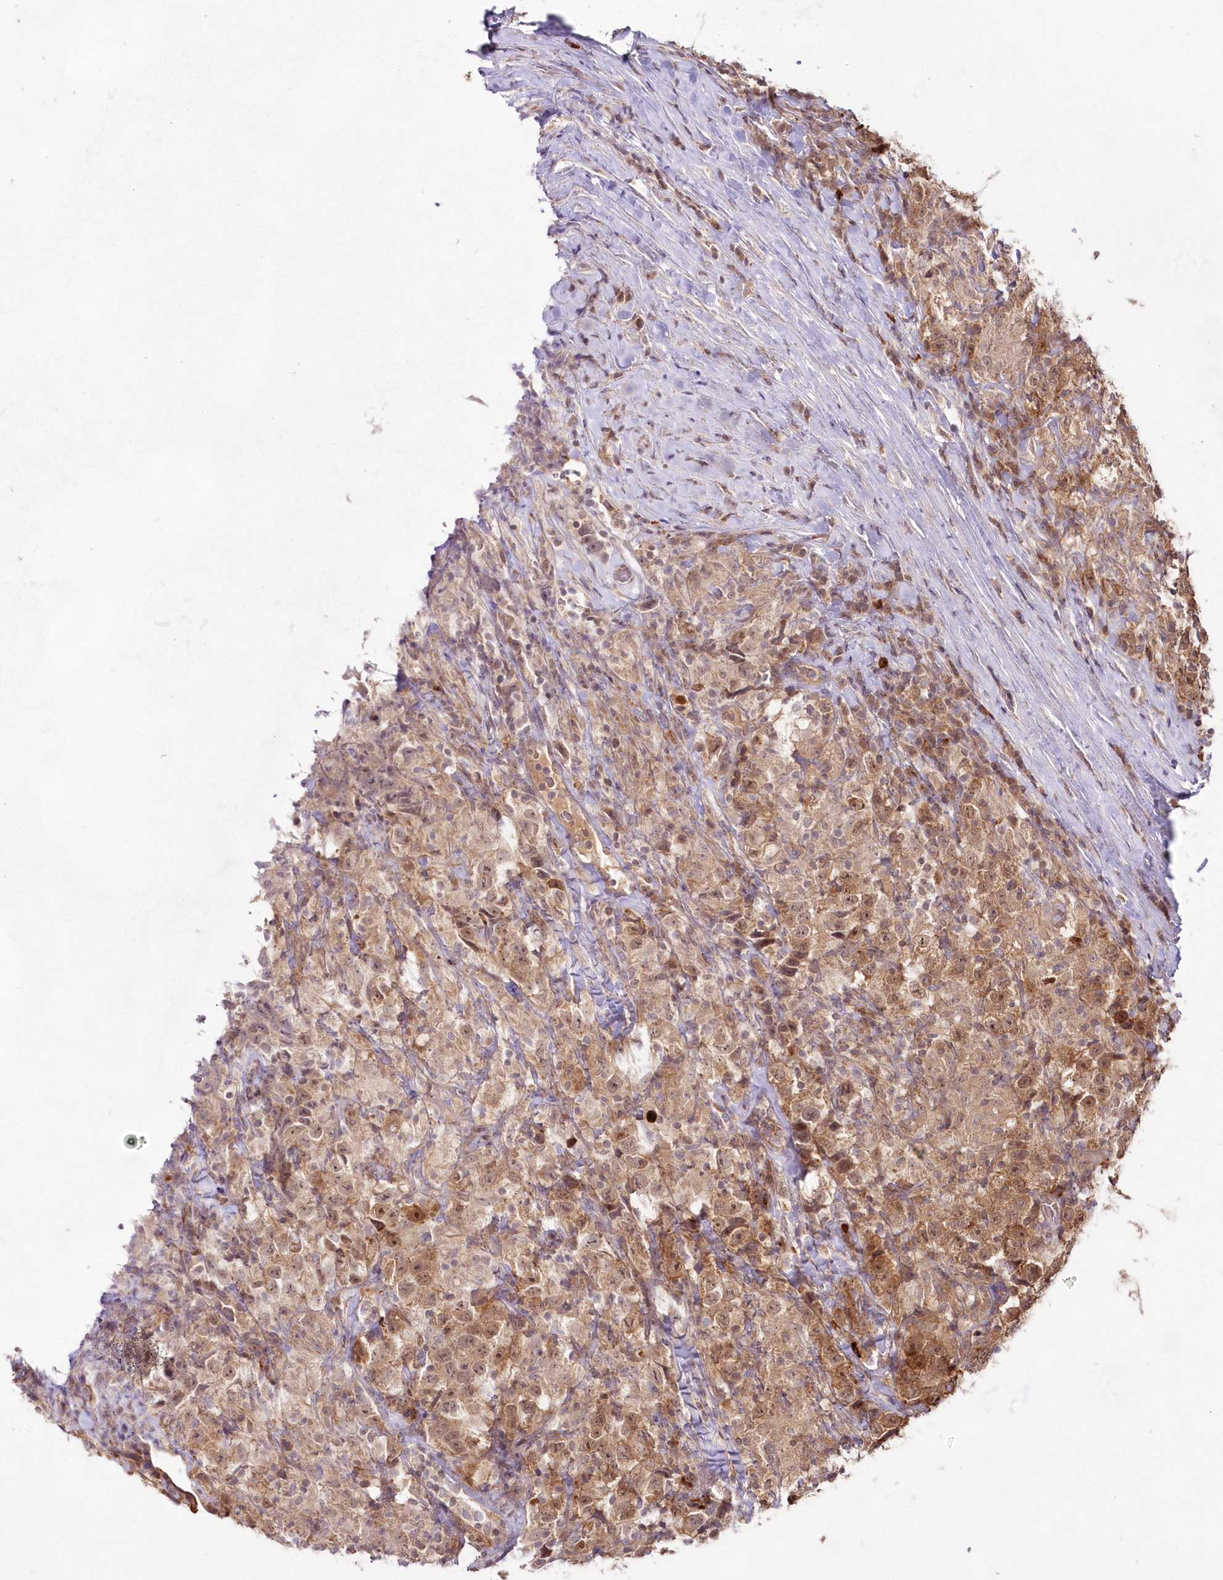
{"staining": {"intensity": "moderate", "quantity": ">75%", "location": "cytoplasmic/membranous,nuclear"}, "tissue": "testis cancer", "cell_type": "Tumor cells", "image_type": "cancer", "snomed": [{"axis": "morphology", "description": "Seminoma, NOS"}, {"axis": "topography", "description": "Testis"}], "caption": "Immunohistochemistry (IHC) histopathology image of human seminoma (testis) stained for a protein (brown), which displays medium levels of moderate cytoplasmic/membranous and nuclear staining in approximately >75% of tumor cells.", "gene": "IMPA1", "patient": {"sex": "male", "age": 41}}